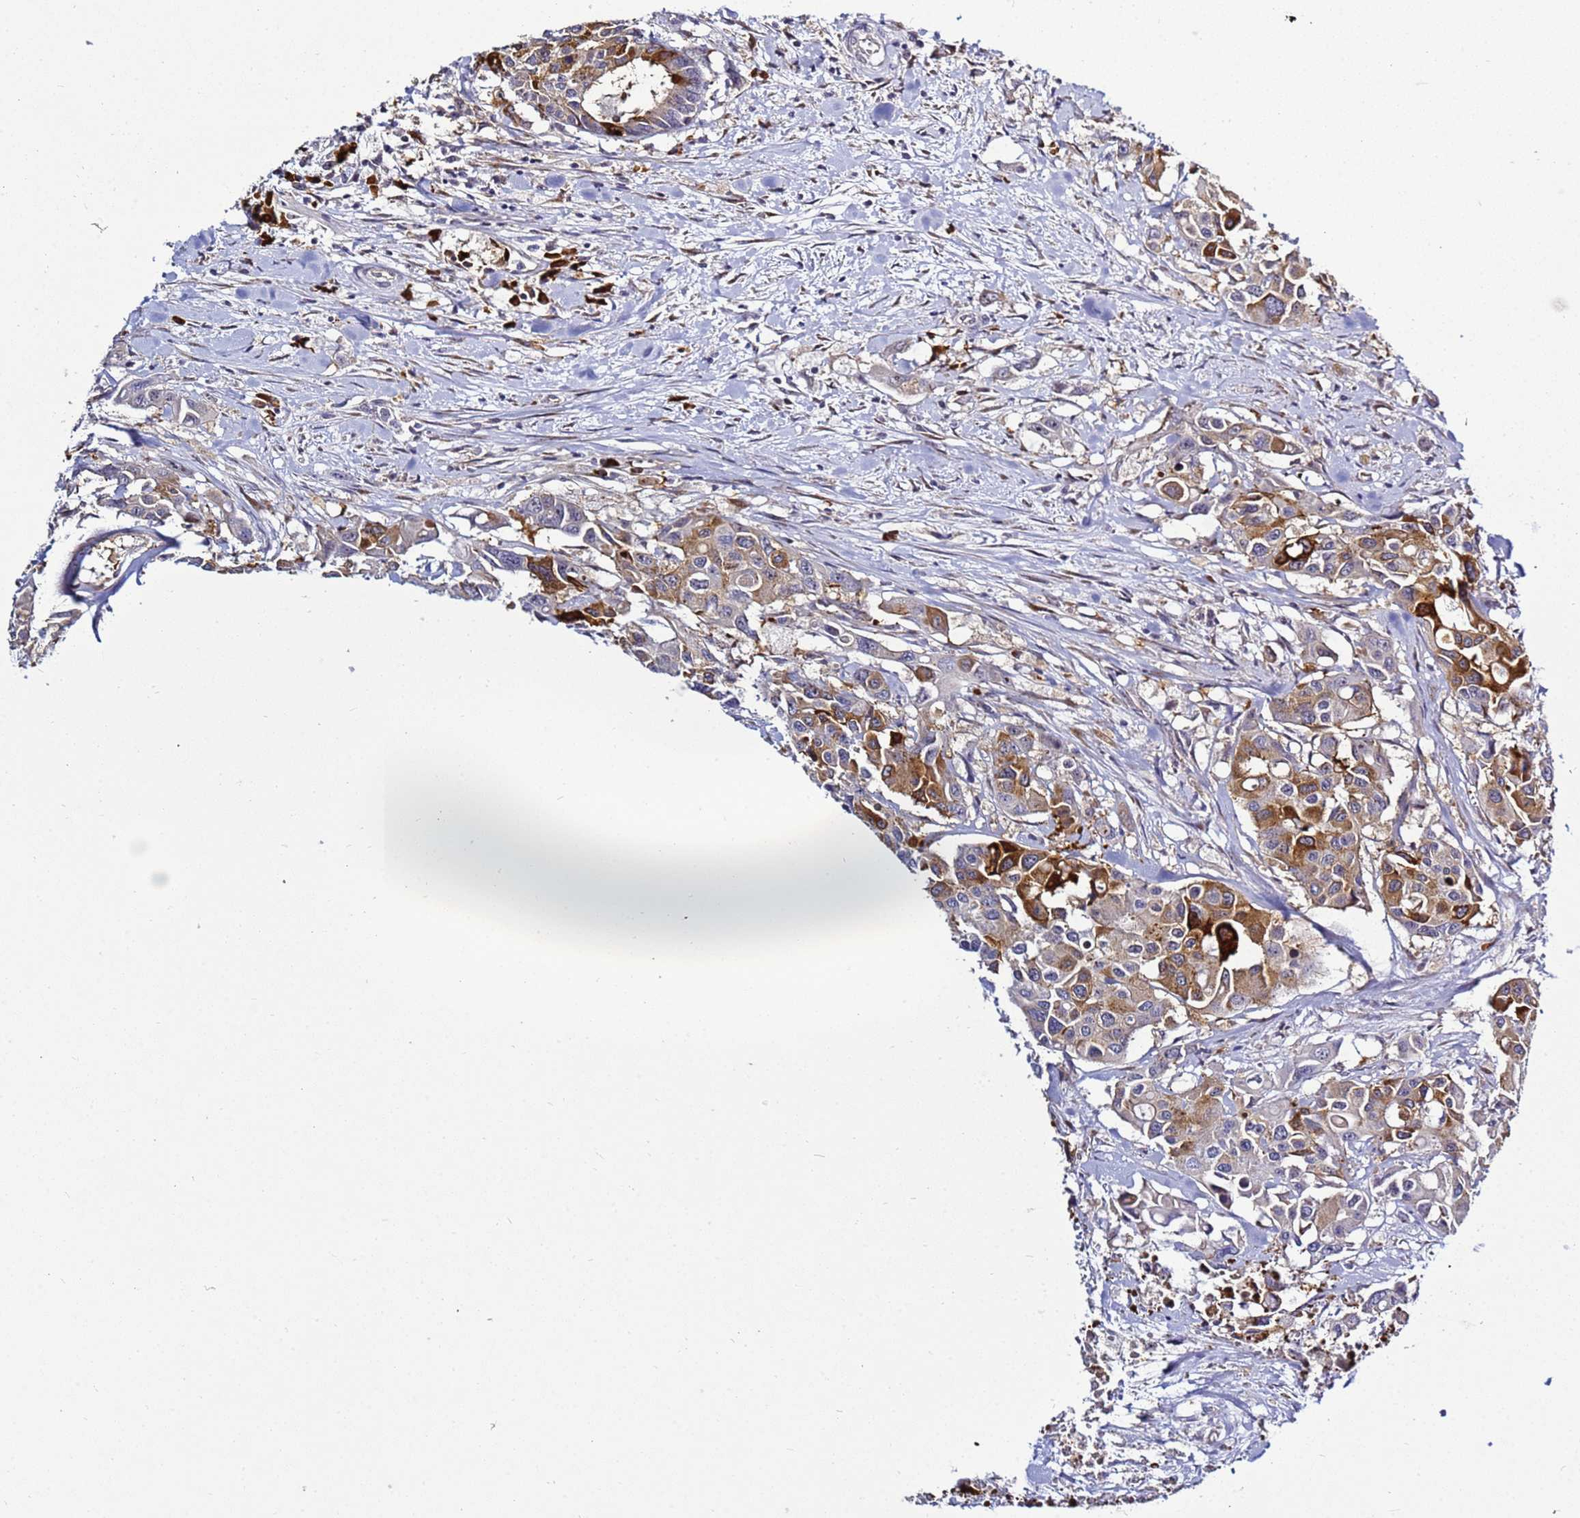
{"staining": {"intensity": "strong", "quantity": "25%-75%", "location": "cytoplasmic/membranous"}, "tissue": "colorectal cancer", "cell_type": "Tumor cells", "image_type": "cancer", "snomed": [{"axis": "morphology", "description": "Adenocarcinoma, NOS"}, {"axis": "topography", "description": "Colon"}], "caption": "IHC photomicrograph of colorectal cancer (adenocarcinoma) stained for a protein (brown), which displays high levels of strong cytoplasmic/membranous staining in about 25%-75% of tumor cells.", "gene": "NOL8", "patient": {"sex": "male", "age": 77}}